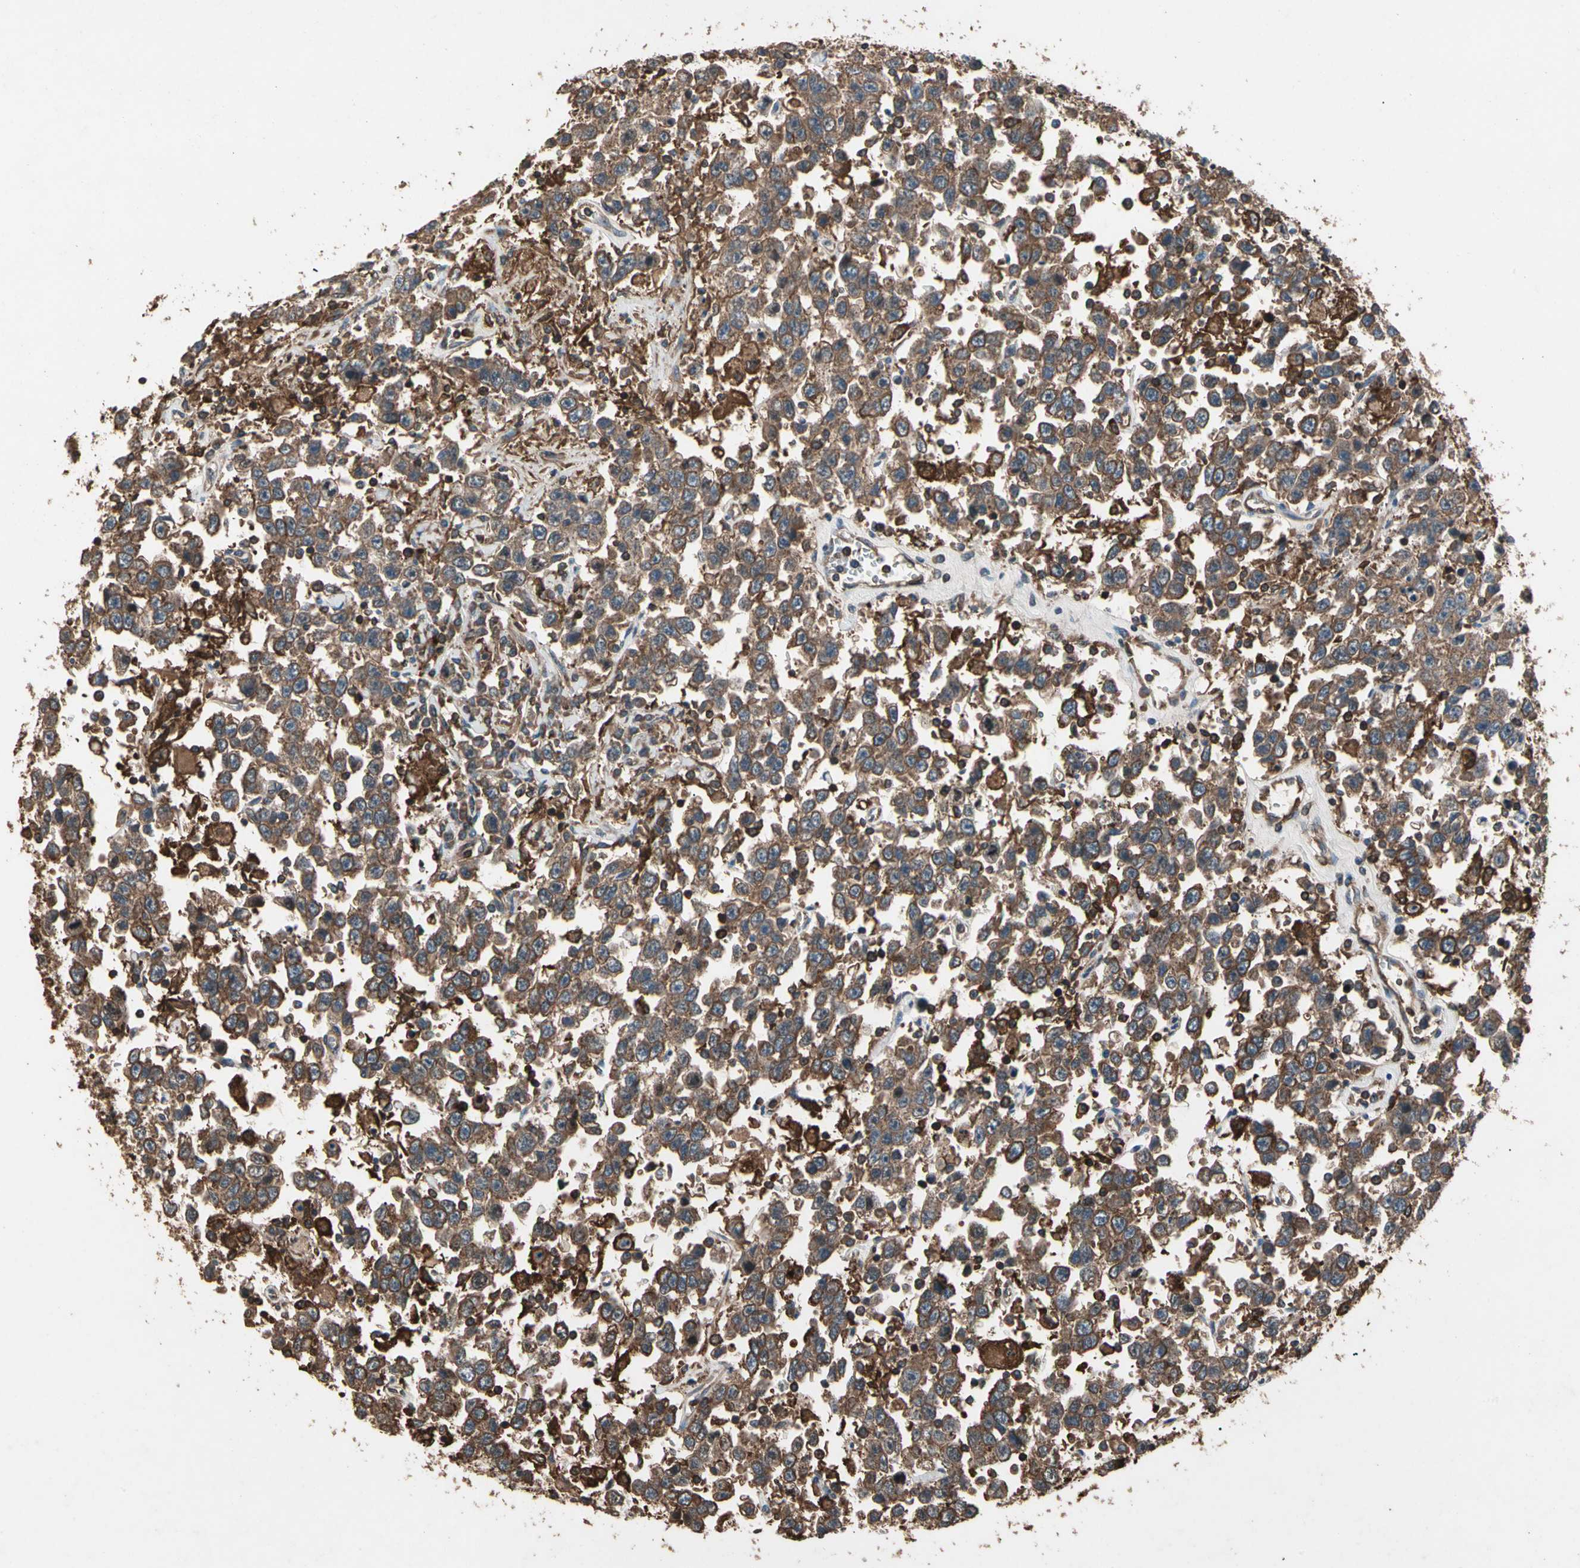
{"staining": {"intensity": "moderate", "quantity": ">75%", "location": "cytoplasmic/membranous"}, "tissue": "testis cancer", "cell_type": "Tumor cells", "image_type": "cancer", "snomed": [{"axis": "morphology", "description": "Seminoma, NOS"}, {"axis": "topography", "description": "Testis"}], "caption": "Testis seminoma tissue reveals moderate cytoplasmic/membranous expression in about >75% of tumor cells", "gene": "AGBL2", "patient": {"sex": "male", "age": 41}}